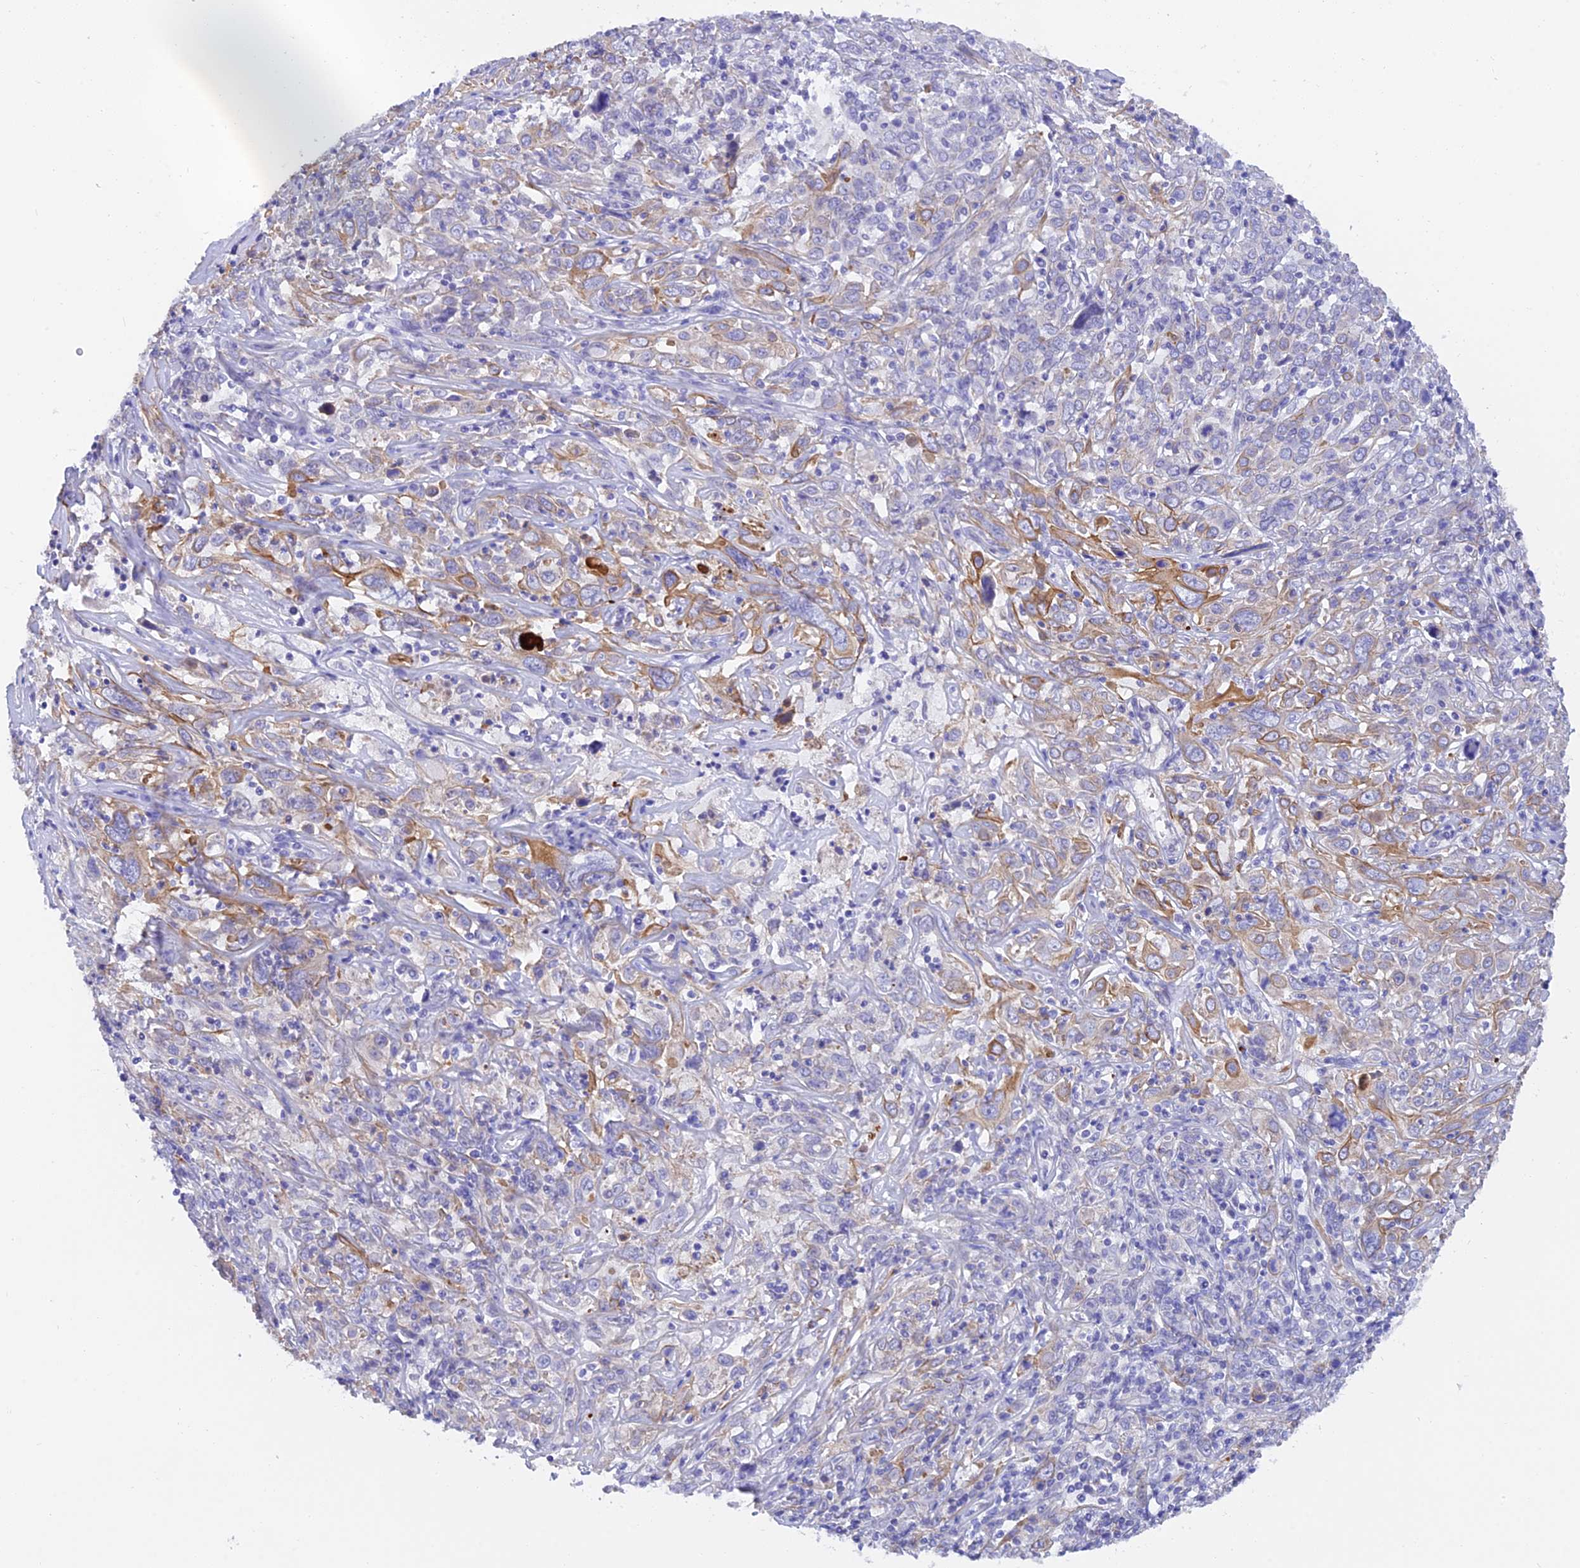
{"staining": {"intensity": "moderate", "quantity": "<25%", "location": "cytoplasmic/membranous"}, "tissue": "cervical cancer", "cell_type": "Tumor cells", "image_type": "cancer", "snomed": [{"axis": "morphology", "description": "Squamous cell carcinoma, NOS"}, {"axis": "topography", "description": "Cervix"}], "caption": "Protein analysis of cervical cancer (squamous cell carcinoma) tissue shows moderate cytoplasmic/membranous staining in approximately <25% of tumor cells. The protein of interest is stained brown, and the nuclei are stained in blue (DAB (3,3'-diaminobenzidine) IHC with brightfield microscopy, high magnification).", "gene": "C17orf67", "patient": {"sex": "female", "age": 46}}